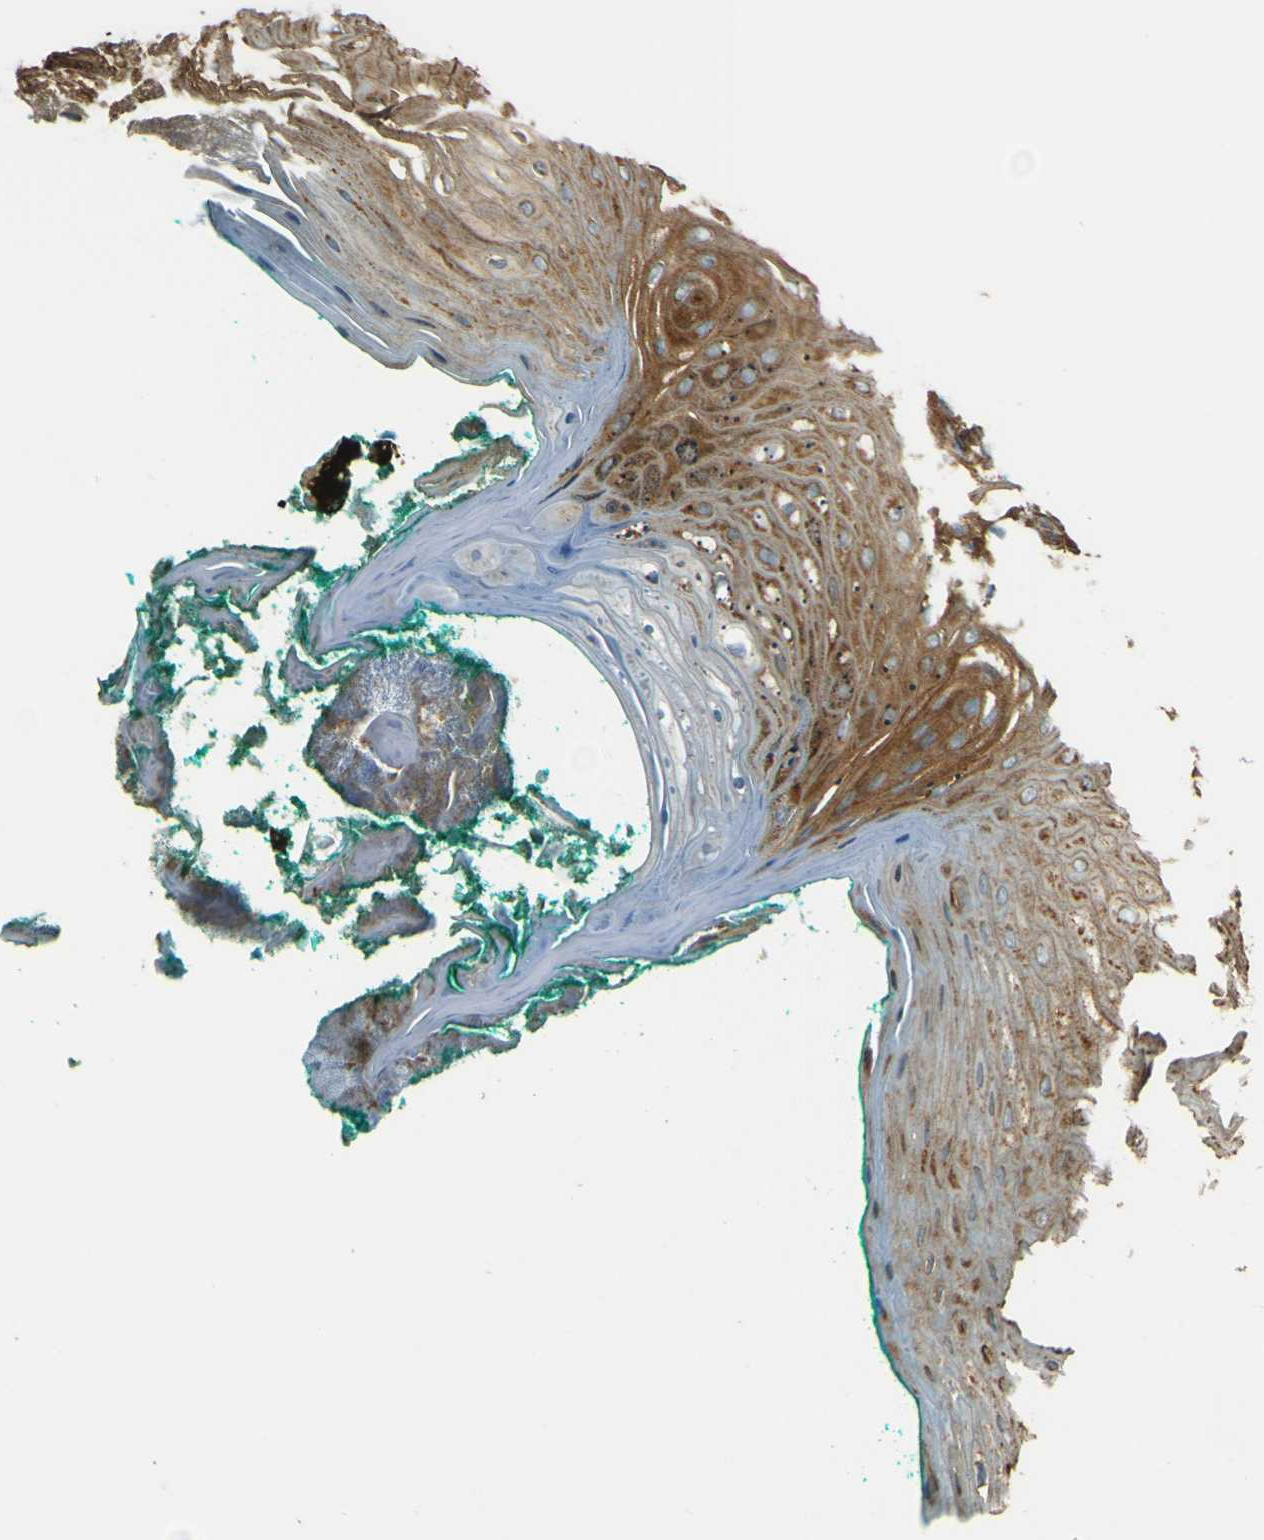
{"staining": {"intensity": "strong", "quantity": ">75%", "location": "cytoplasmic/membranous"}, "tissue": "oral mucosa", "cell_type": "Squamous epithelial cells", "image_type": "normal", "snomed": [{"axis": "morphology", "description": "Normal tissue, NOS"}, {"axis": "topography", "description": "Skeletal muscle"}, {"axis": "topography", "description": "Oral tissue"}], "caption": "Brown immunohistochemical staining in benign human oral mucosa exhibits strong cytoplasmic/membranous expression in approximately >75% of squamous epithelial cells. (DAB (3,3'-diaminobenzidine) IHC, brown staining for protein, blue staining for nuclei).", "gene": "DNAJC5", "patient": {"sex": "male", "age": 58}}